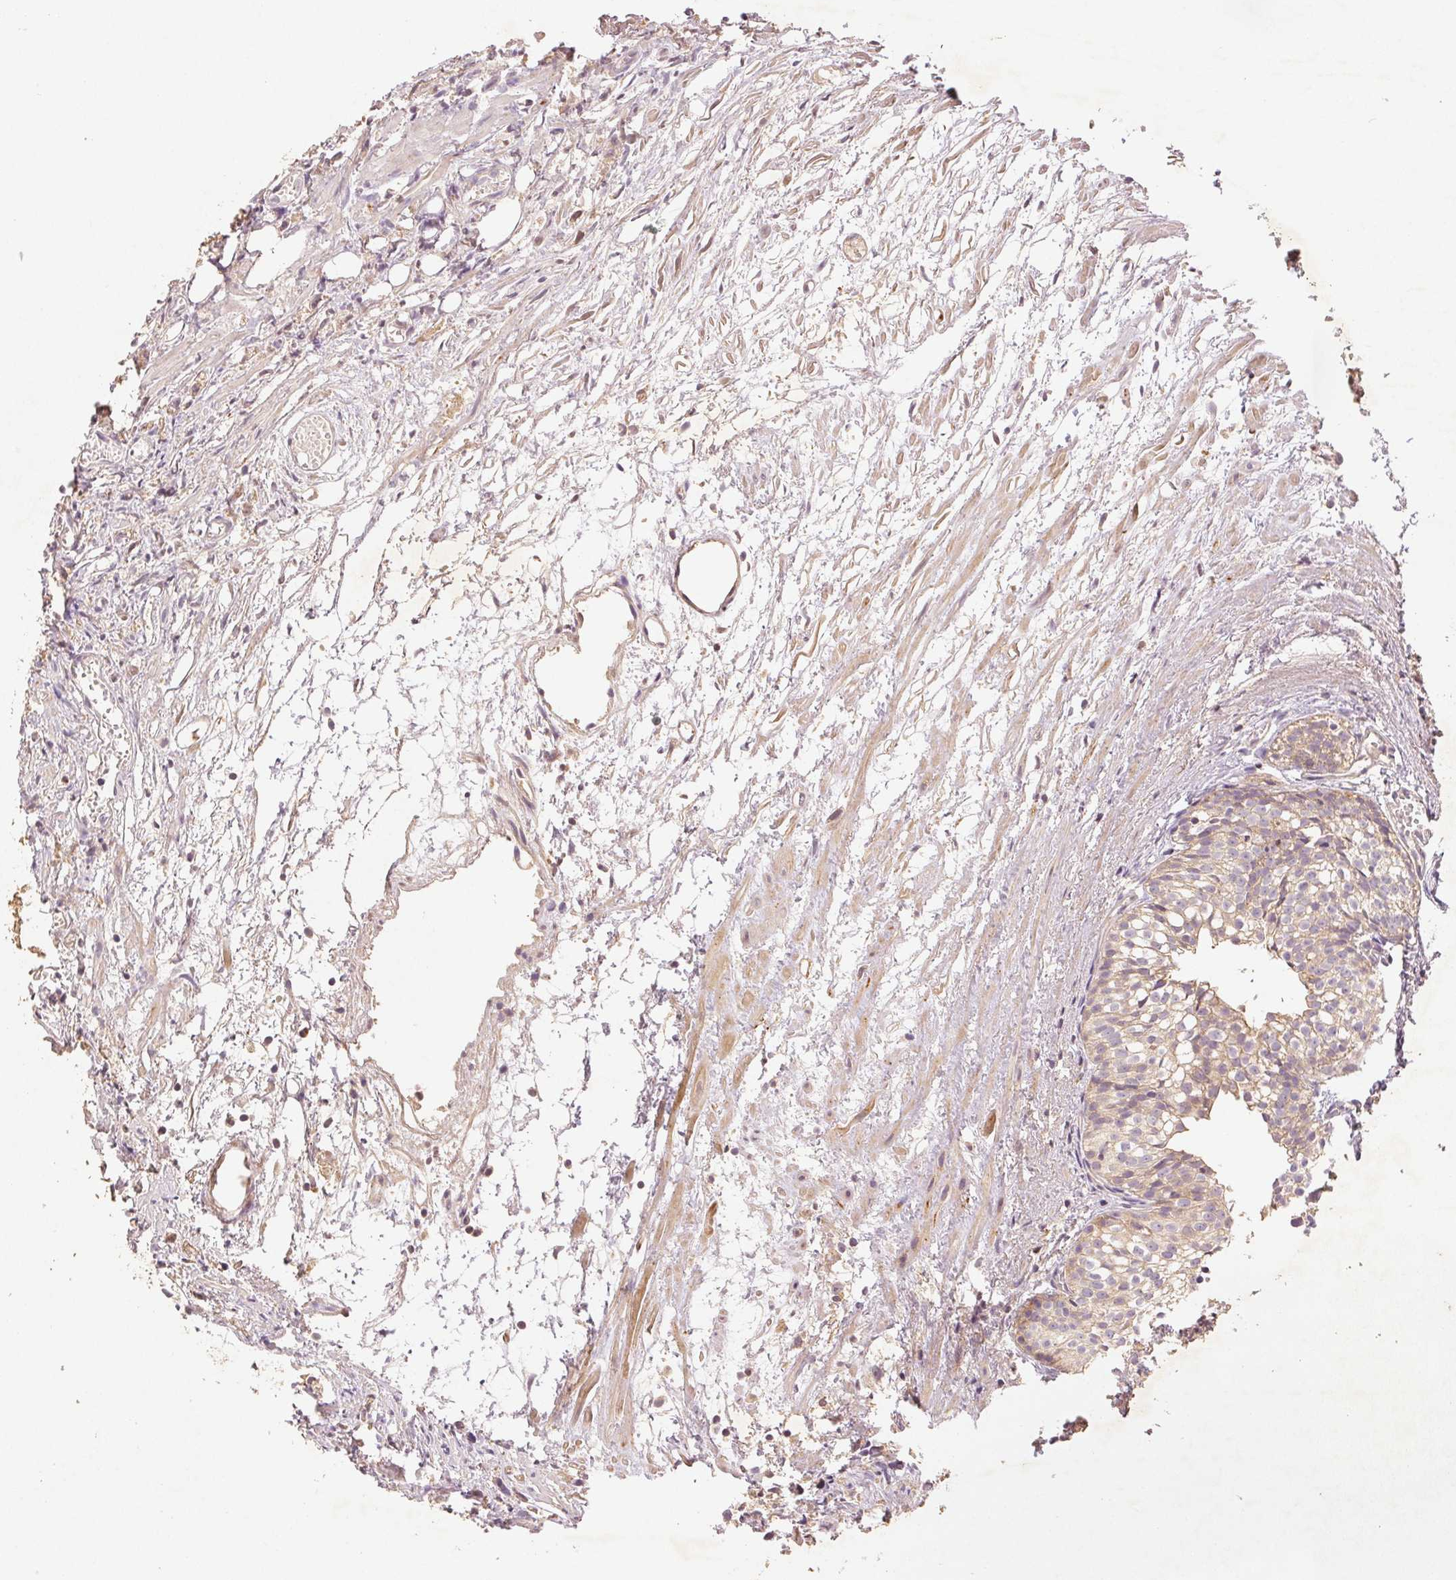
{"staining": {"intensity": "weak", "quantity": "<25%", "location": "cytoplasmic/membranous"}, "tissue": "prostate cancer", "cell_type": "Tumor cells", "image_type": "cancer", "snomed": [{"axis": "morphology", "description": "Adenocarcinoma, High grade"}, {"axis": "topography", "description": "Prostate"}], "caption": "There is no significant expression in tumor cells of high-grade adenocarcinoma (prostate). (DAB (3,3'-diaminobenzidine) immunohistochemistry (IHC) visualized using brightfield microscopy, high magnification).", "gene": "YIF1B", "patient": {"sex": "male", "age": 75}}